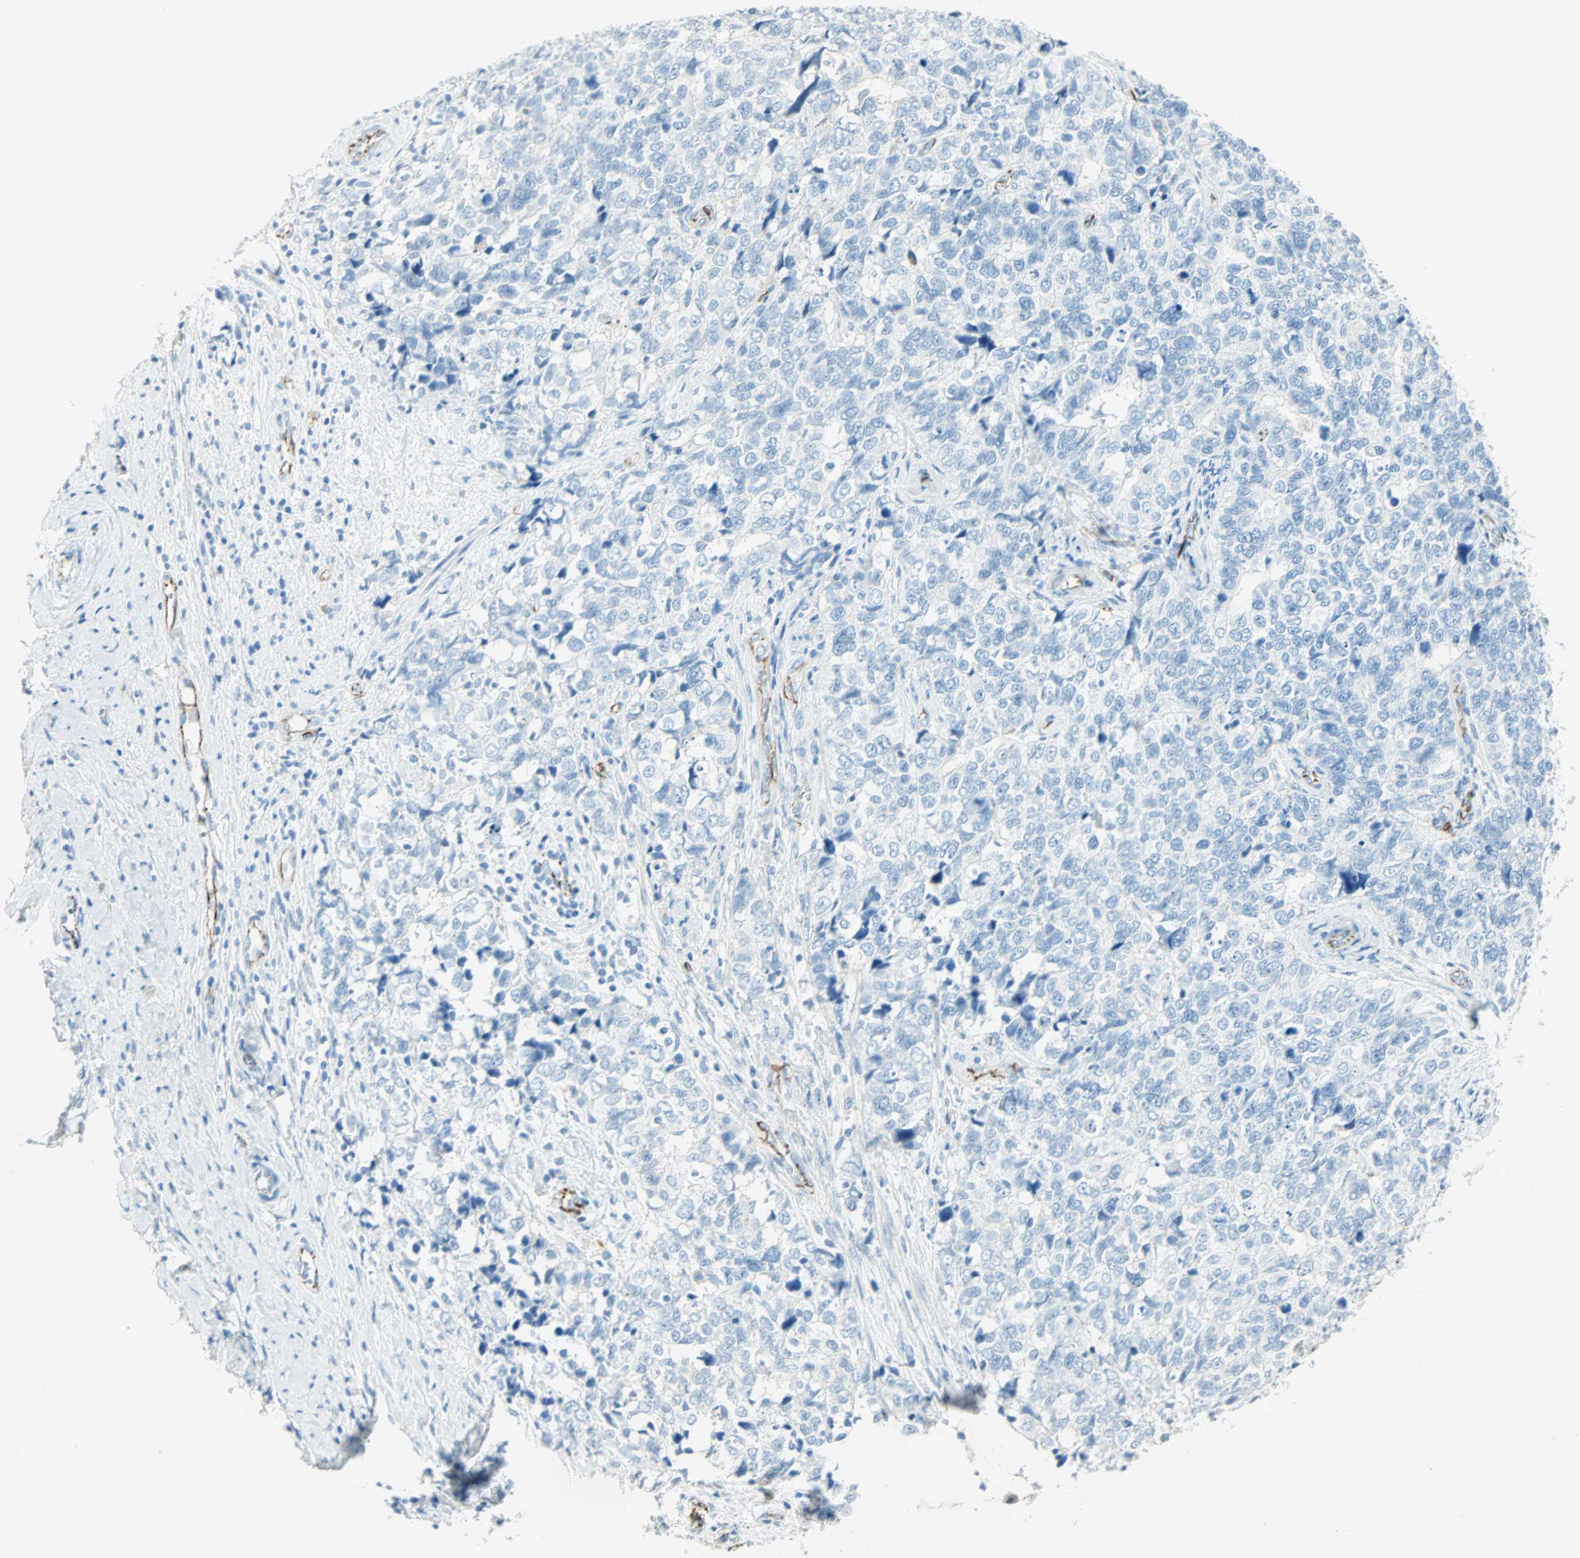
{"staining": {"intensity": "negative", "quantity": "none", "location": "none"}, "tissue": "cervical cancer", "cell_type": "Tumor cells", "image_type": "cancer", "snomed": [{"axis": "morphology", "description": "Squamous cell carcinoma, NOS"}, {"axis": "topography", "description": "Cervix"}], "caption": "The histopathology image demonstrates no significant staining in tumor cells of cervical cancer (squamous cell carcinoma). (Brightfield microscopy of DAB (3,3'-diaminobenzidine) immunohistochemistry (IHC) at high magnification).", "gene": "VPS9D1", "patient": {"sex": "female", "age": 63}}